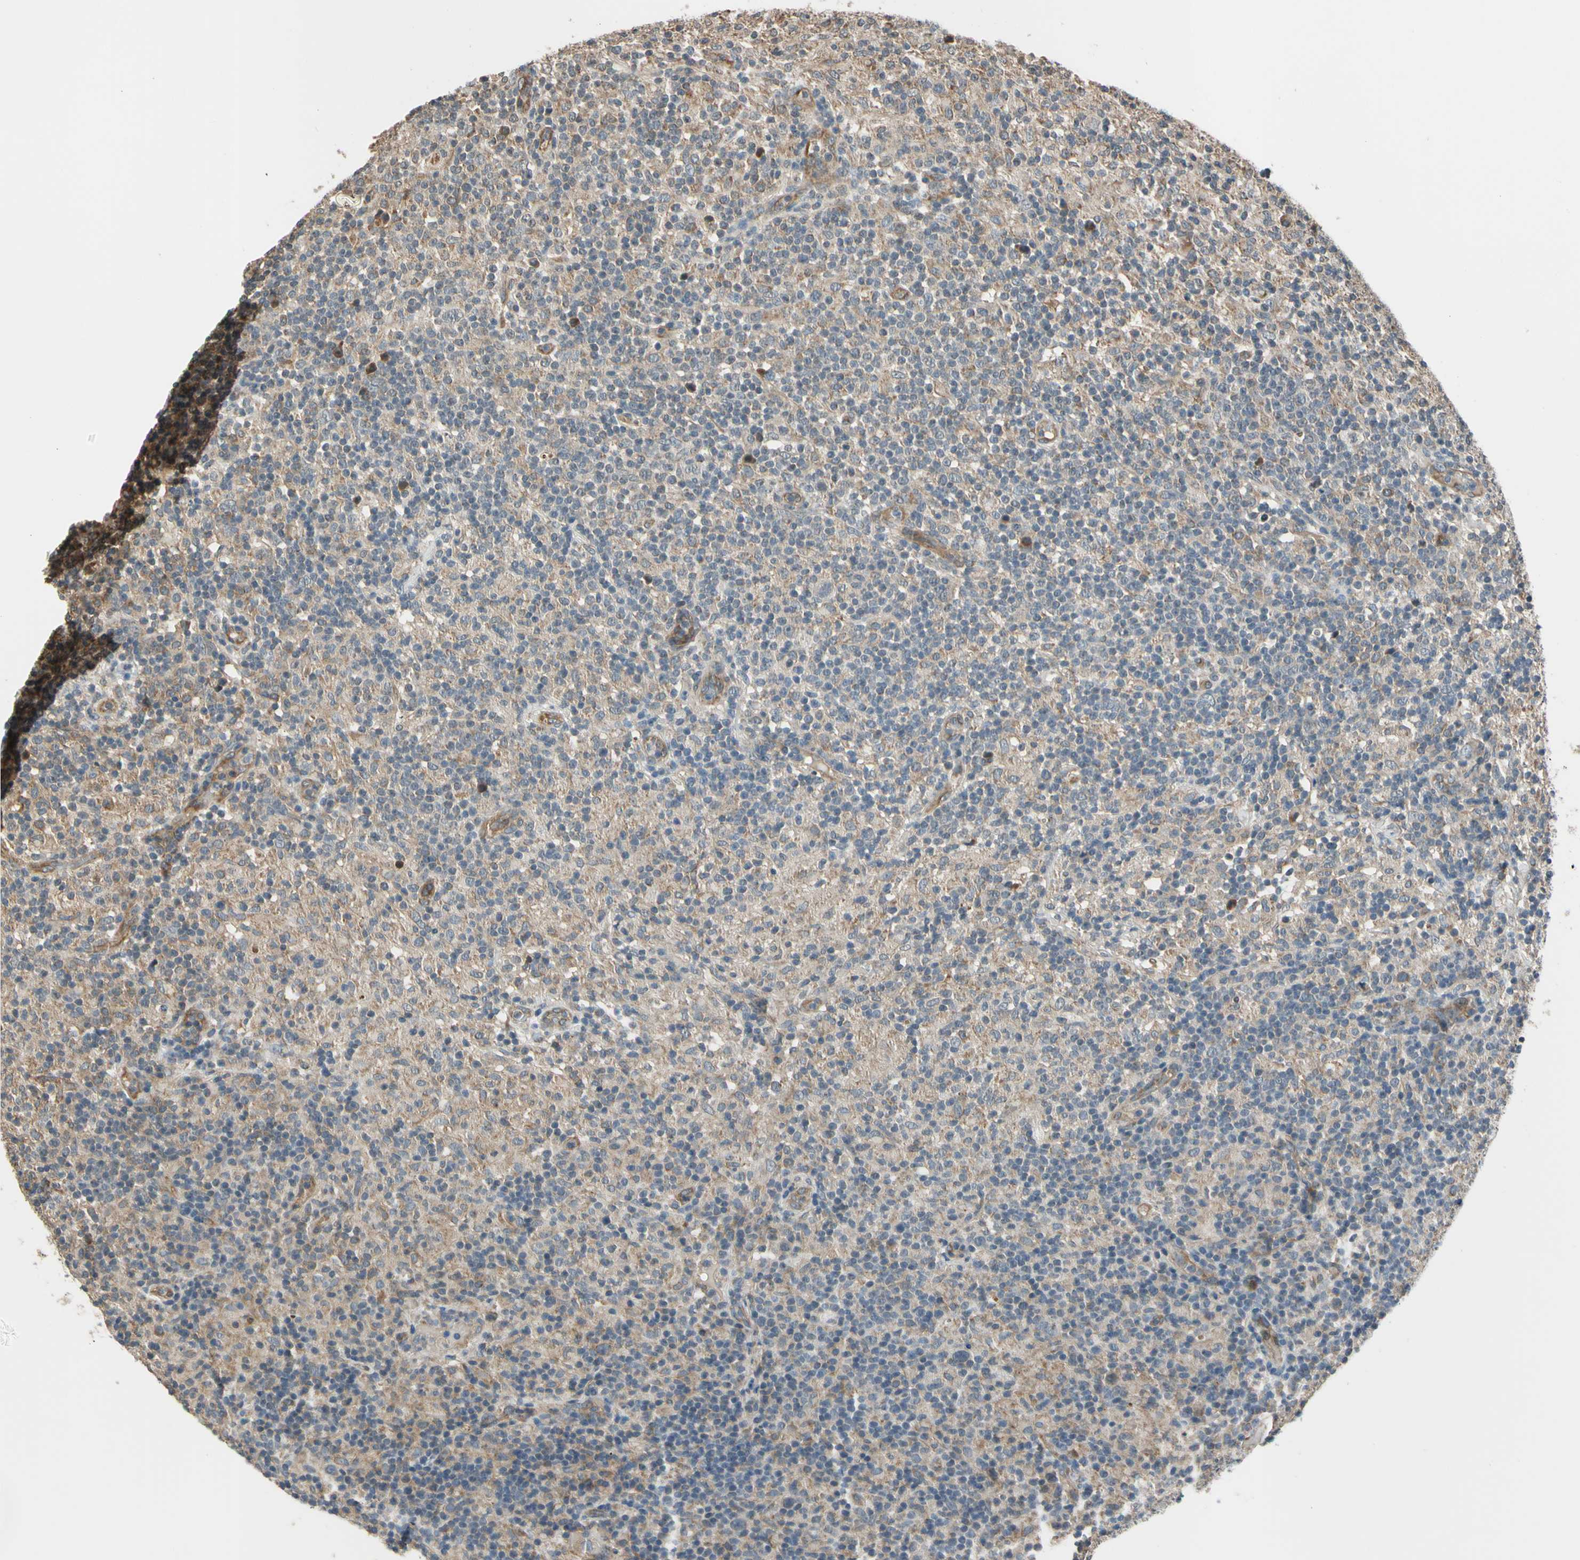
{"staining": {"intensity": "negative", "quantity": "none", "location": "none"}, "tissue": "lymphoma", "cell_type": "Tumor cells", "image_type": "cancer", "snomed": [{"axis": "morphology", "description": "Hodgkin's disease, NOS"}, {"axis": "topography", "description": "Lymph node"}], "caption": "Tumor cells show no significant protein staining in lymphoma. (DAB immunohistochemistry visualized using brightfield microscopy, high magnification).", "gene": "EFNB2", "patient": {"sex": "male", "age": 70}}